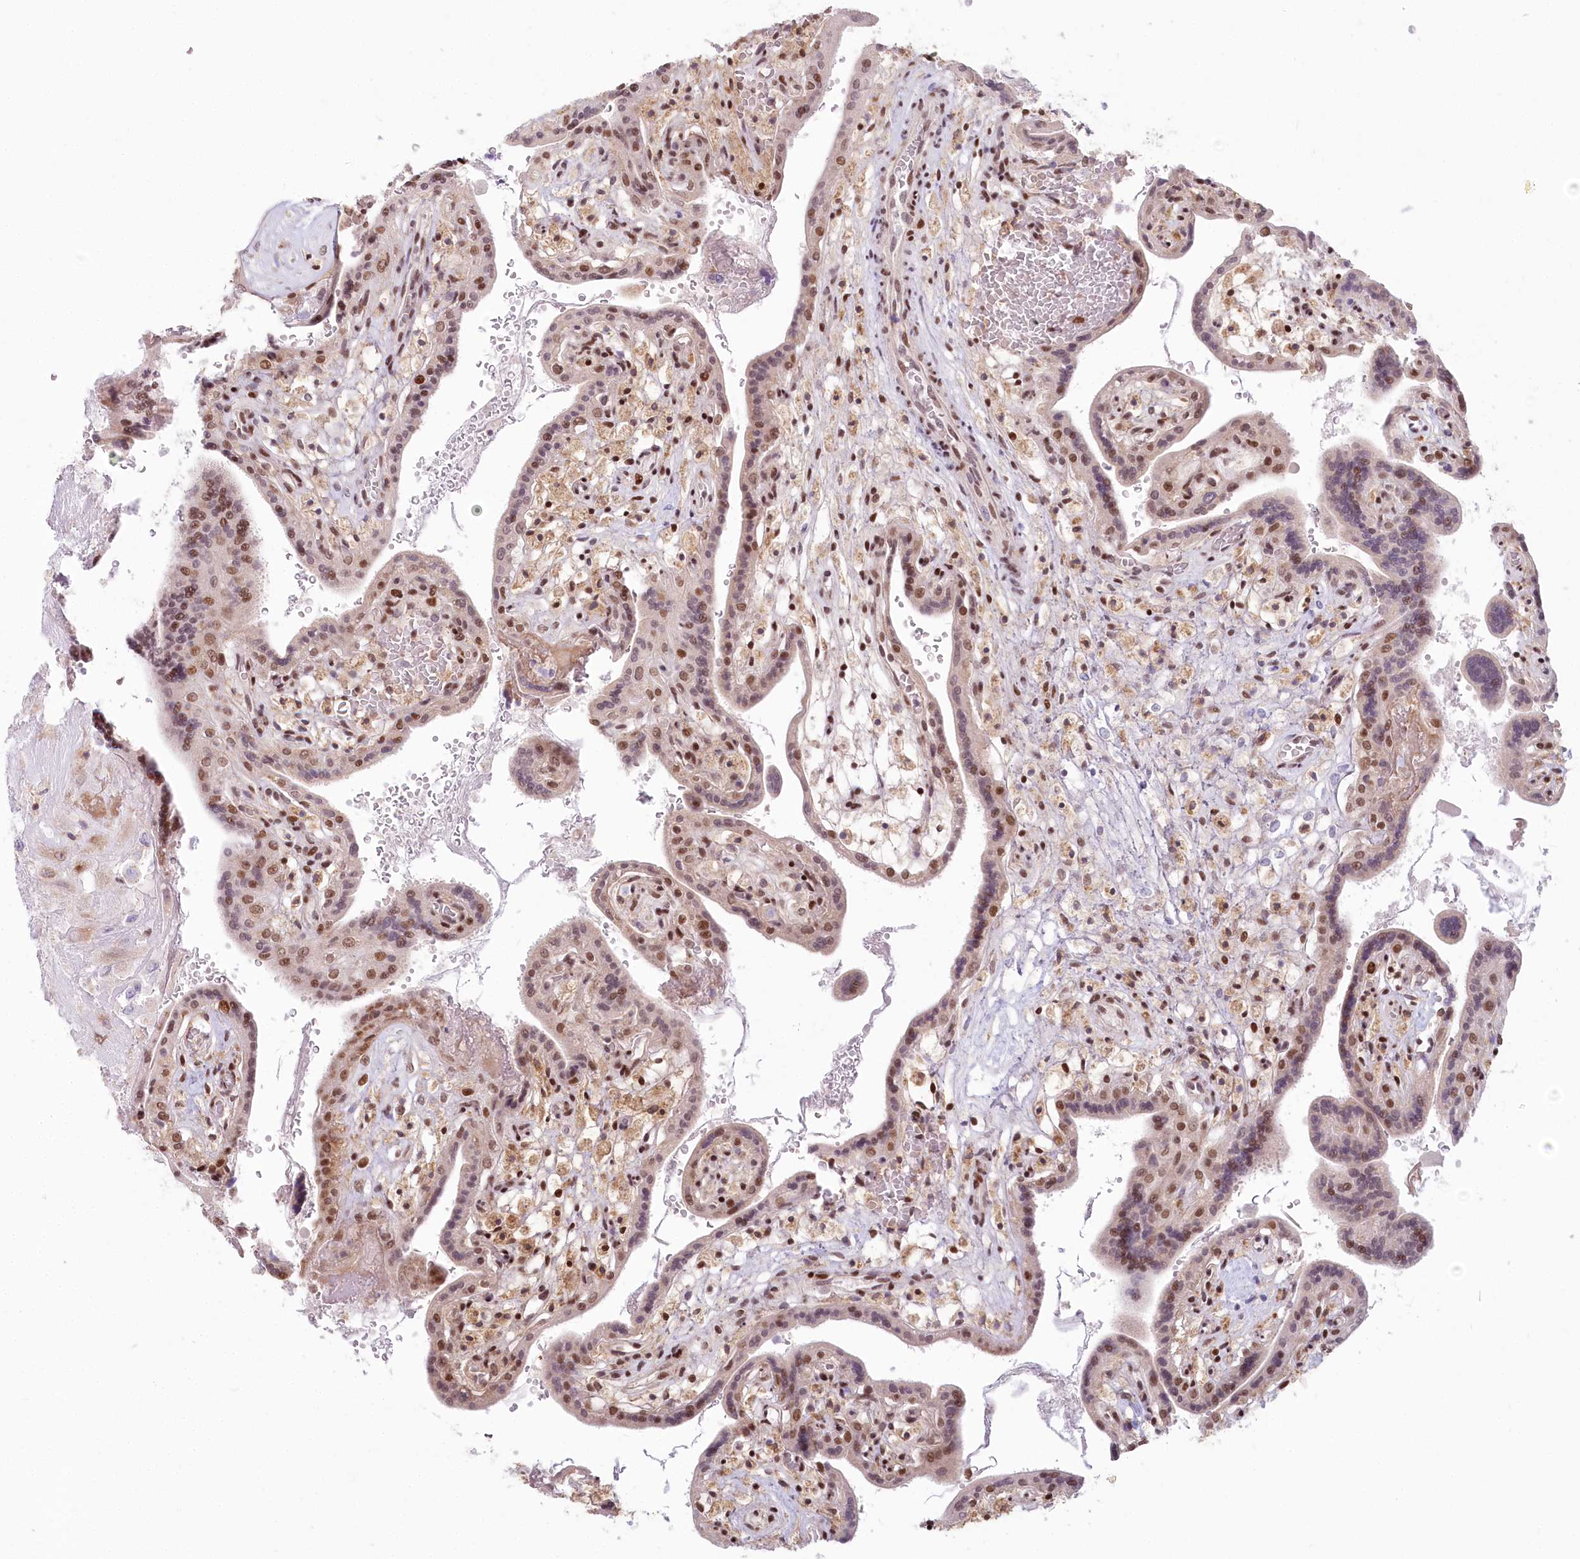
{"staining": {"intensity": "strong", "quantity": ">75%", "location": "cytoplasmic/membranous,nuclear"}, "tissue": "placenta", "cell_type": "Trophoblastic cells", "image_type": "normal", "snomed": [{"axis": "morphology", "description": "Normal tissue, NOS"}, {"axis": "topography", "description": "Placenta"}], "caption": "This micrograph reveals IHC staining of normal placenta, with high strong cytoplasmic/membranous,nuclear staining in about >75% of trophoblastic cells.", "gene": "PYURF", "patient": {"sex": "female", "age": 37}}